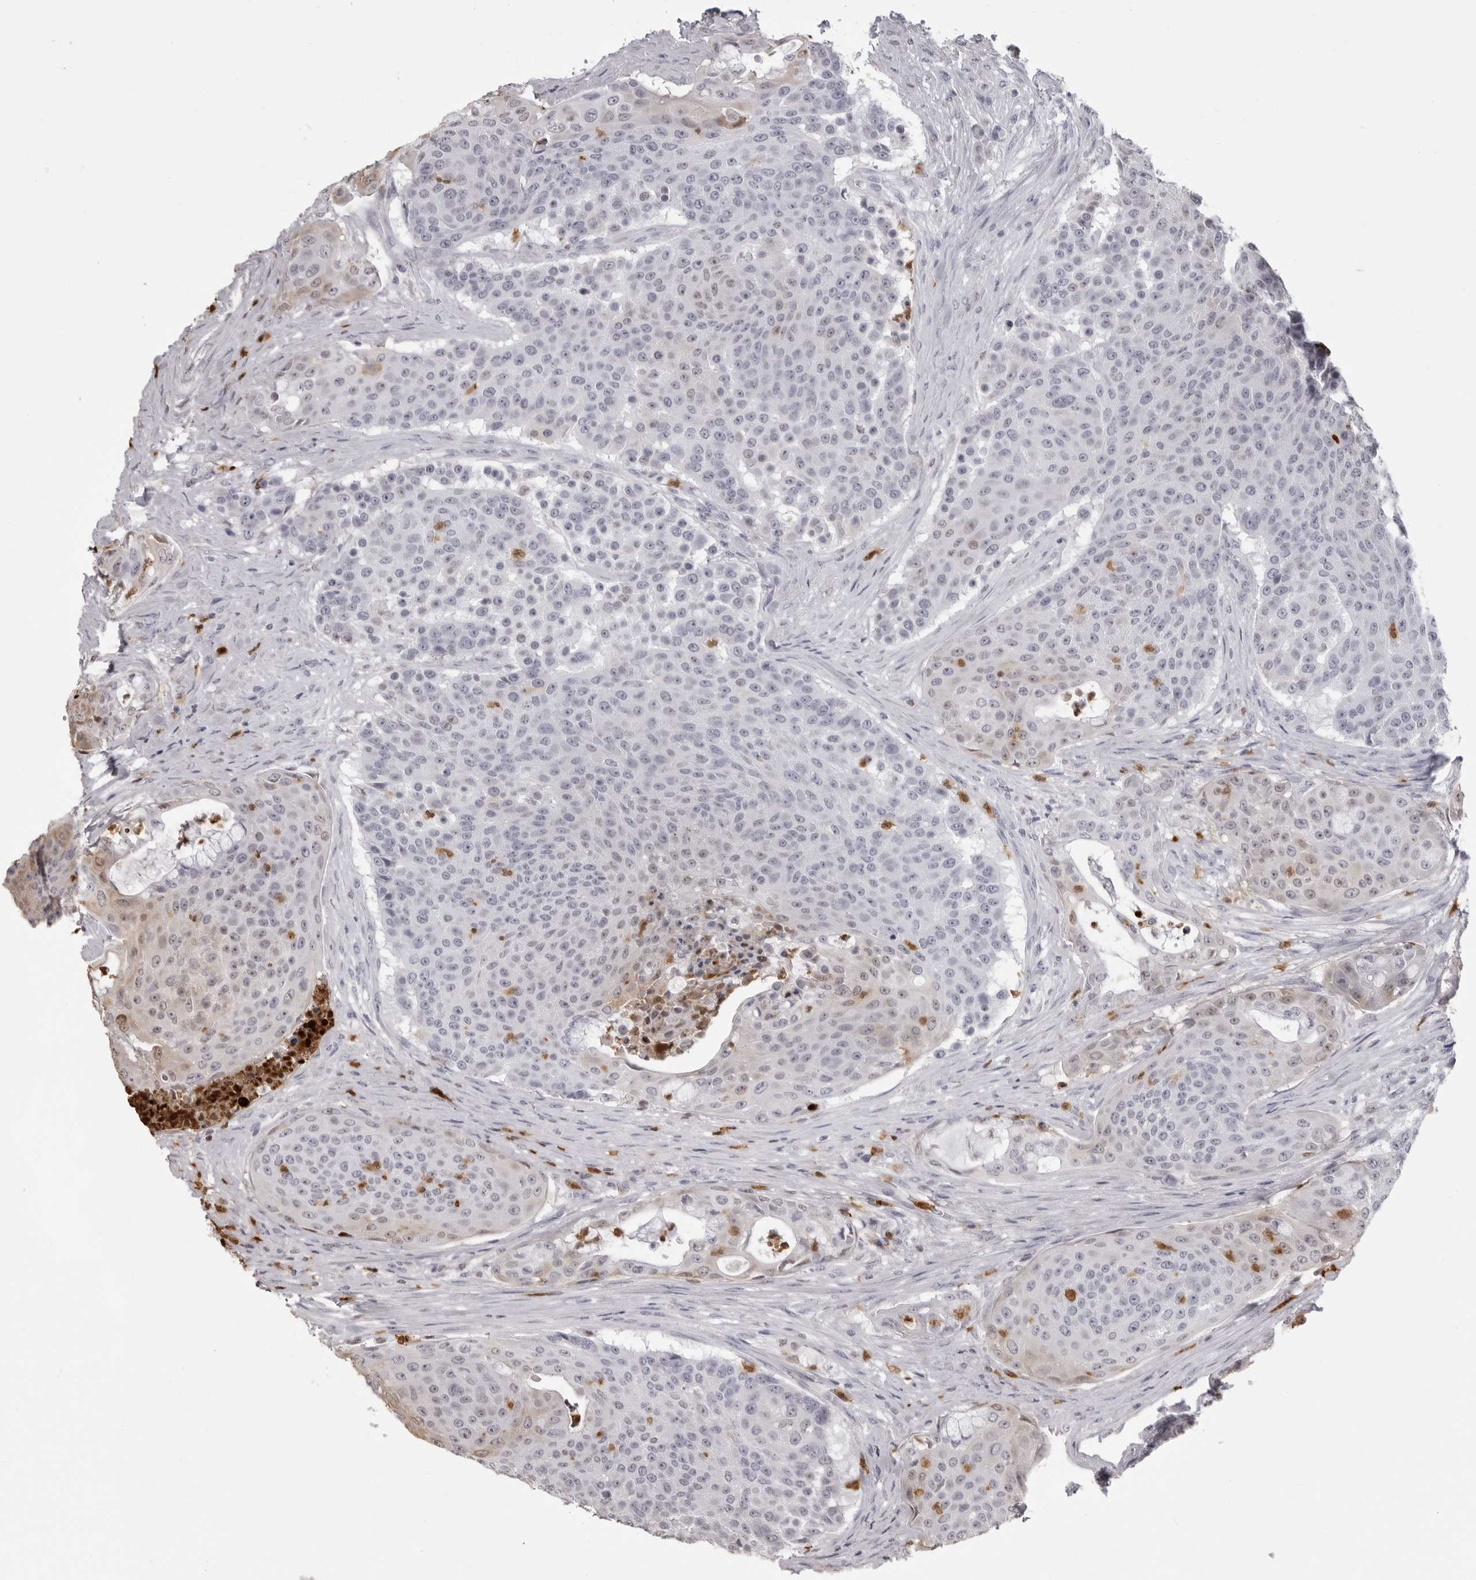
{"staining": {"intensity": "negative", "quantity": "none", "location": "none"}, "tissue": "urothelial cancer", "cell_type": "Tumor cells", "image_type": "cancer", "snomed": [{"axis": "morphology", "description": "Urothelial carcinoma, High grade"}, {"axis": "topography", "description": "Urinary bladder"}], "caption": "Immunohistochemistry (IHC) micrograph of neoplastic tissue: urothelial carcinoma (high-grade) stained with DAB (3,3'-diaminobenzidine) shows no significant protein staining in tumor cells.", "gene": "IL31", "patient": {"sex": "female", "age": 63}}